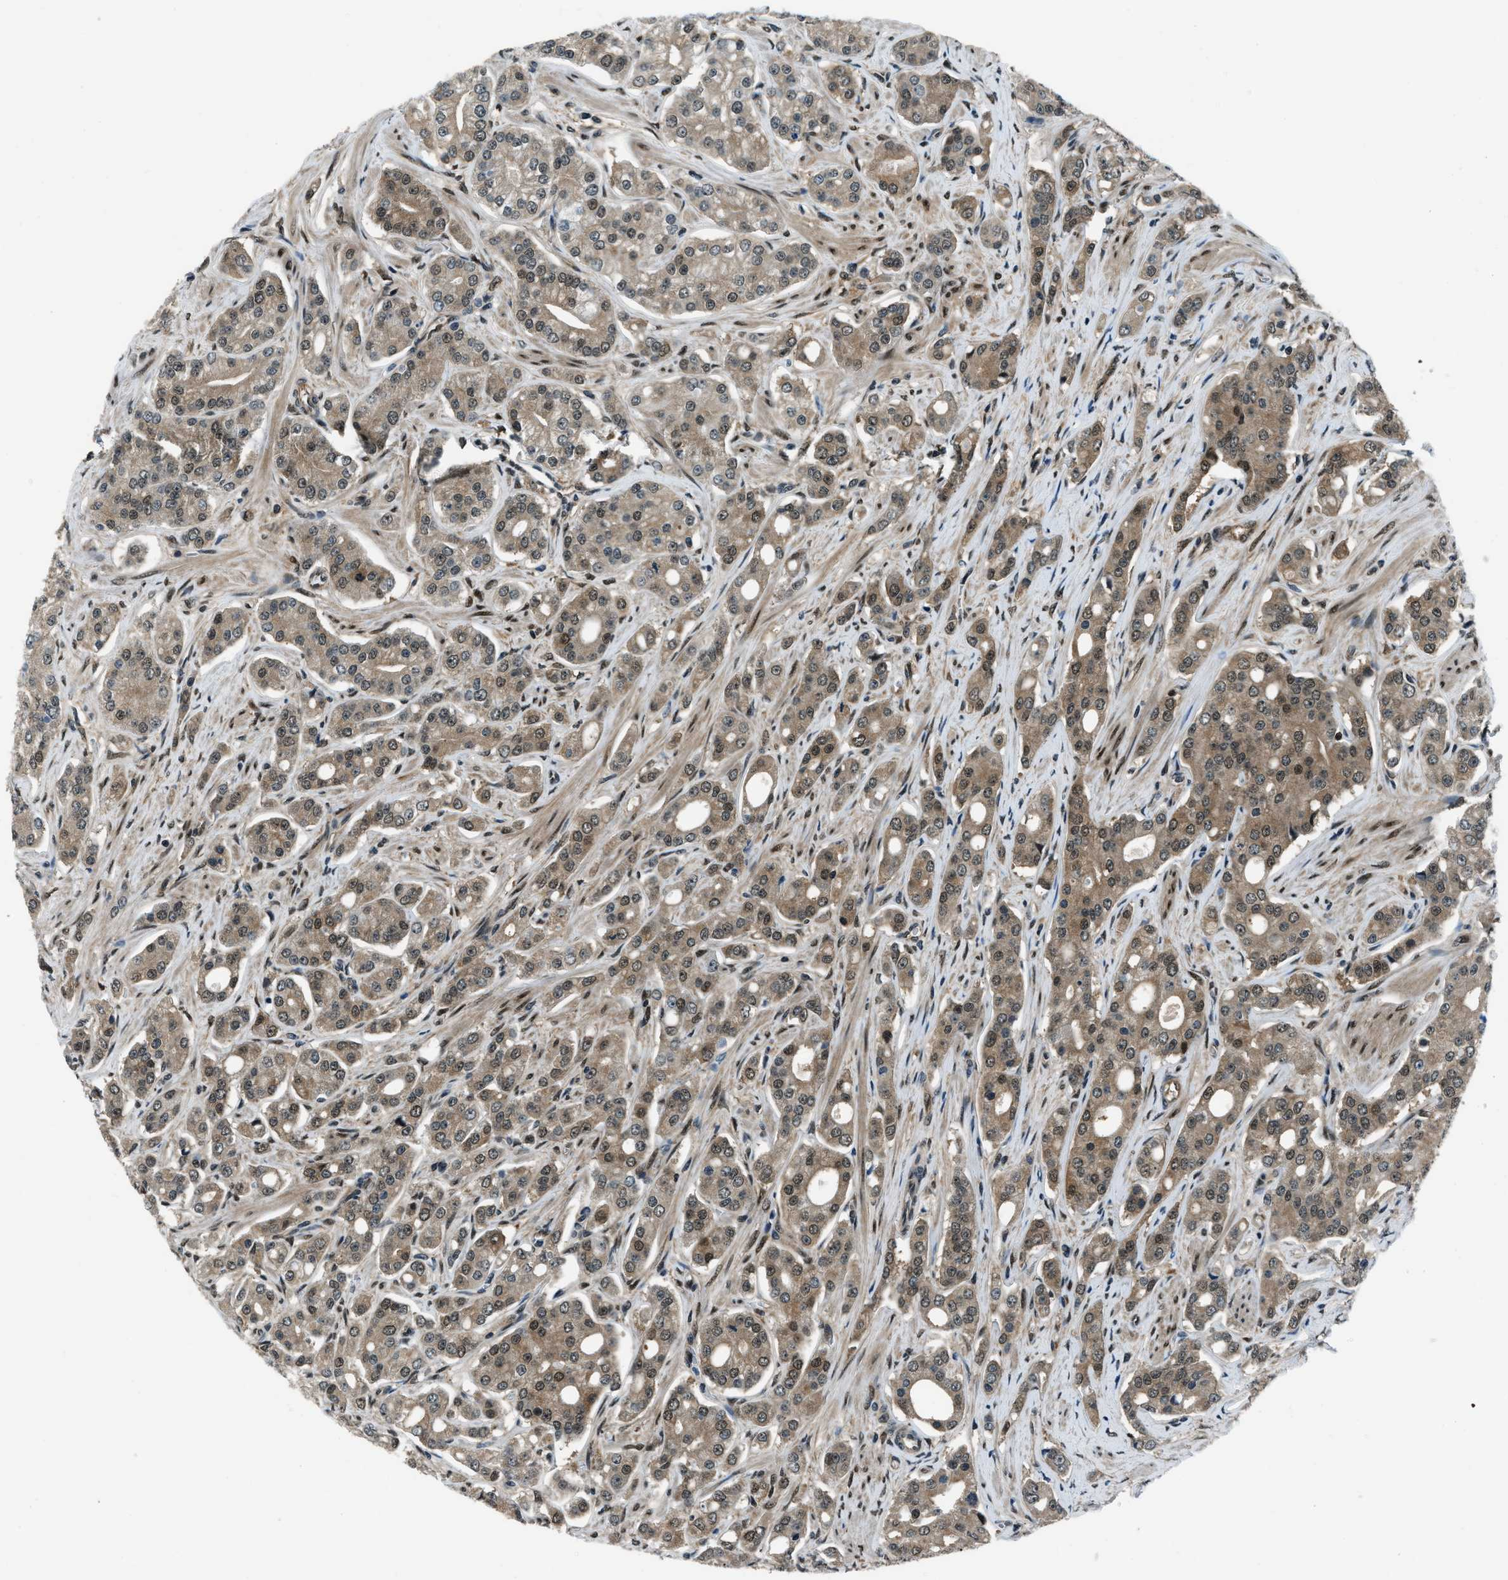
{"staining": {"intensity": "moderate", "quantity": ">75%", "location": "cytoplasmic/membranous,nuclear"}, "tissue": "prostate cancer", "cell_type": "Tumor cells", "image_type": "cancer", "snomed": [{"axis": "morphology", "description": "Adenocarcinoma, High grade"}, {"axis": "topography", "description": "Prostate"}], "caption": "A photomicrograph of prostate cancer (adenocarcinoma (high-grade)) stained for a protein shows moderate cytoplasmic/membranous and nuclear brown staining in tumor cells. Immunohistochemistry (ihc) stains the protein of interest in brown and the nuclei are stained blue.", "gene": "NUDCD3", "patient": {"sex": "male", "age": 71}}